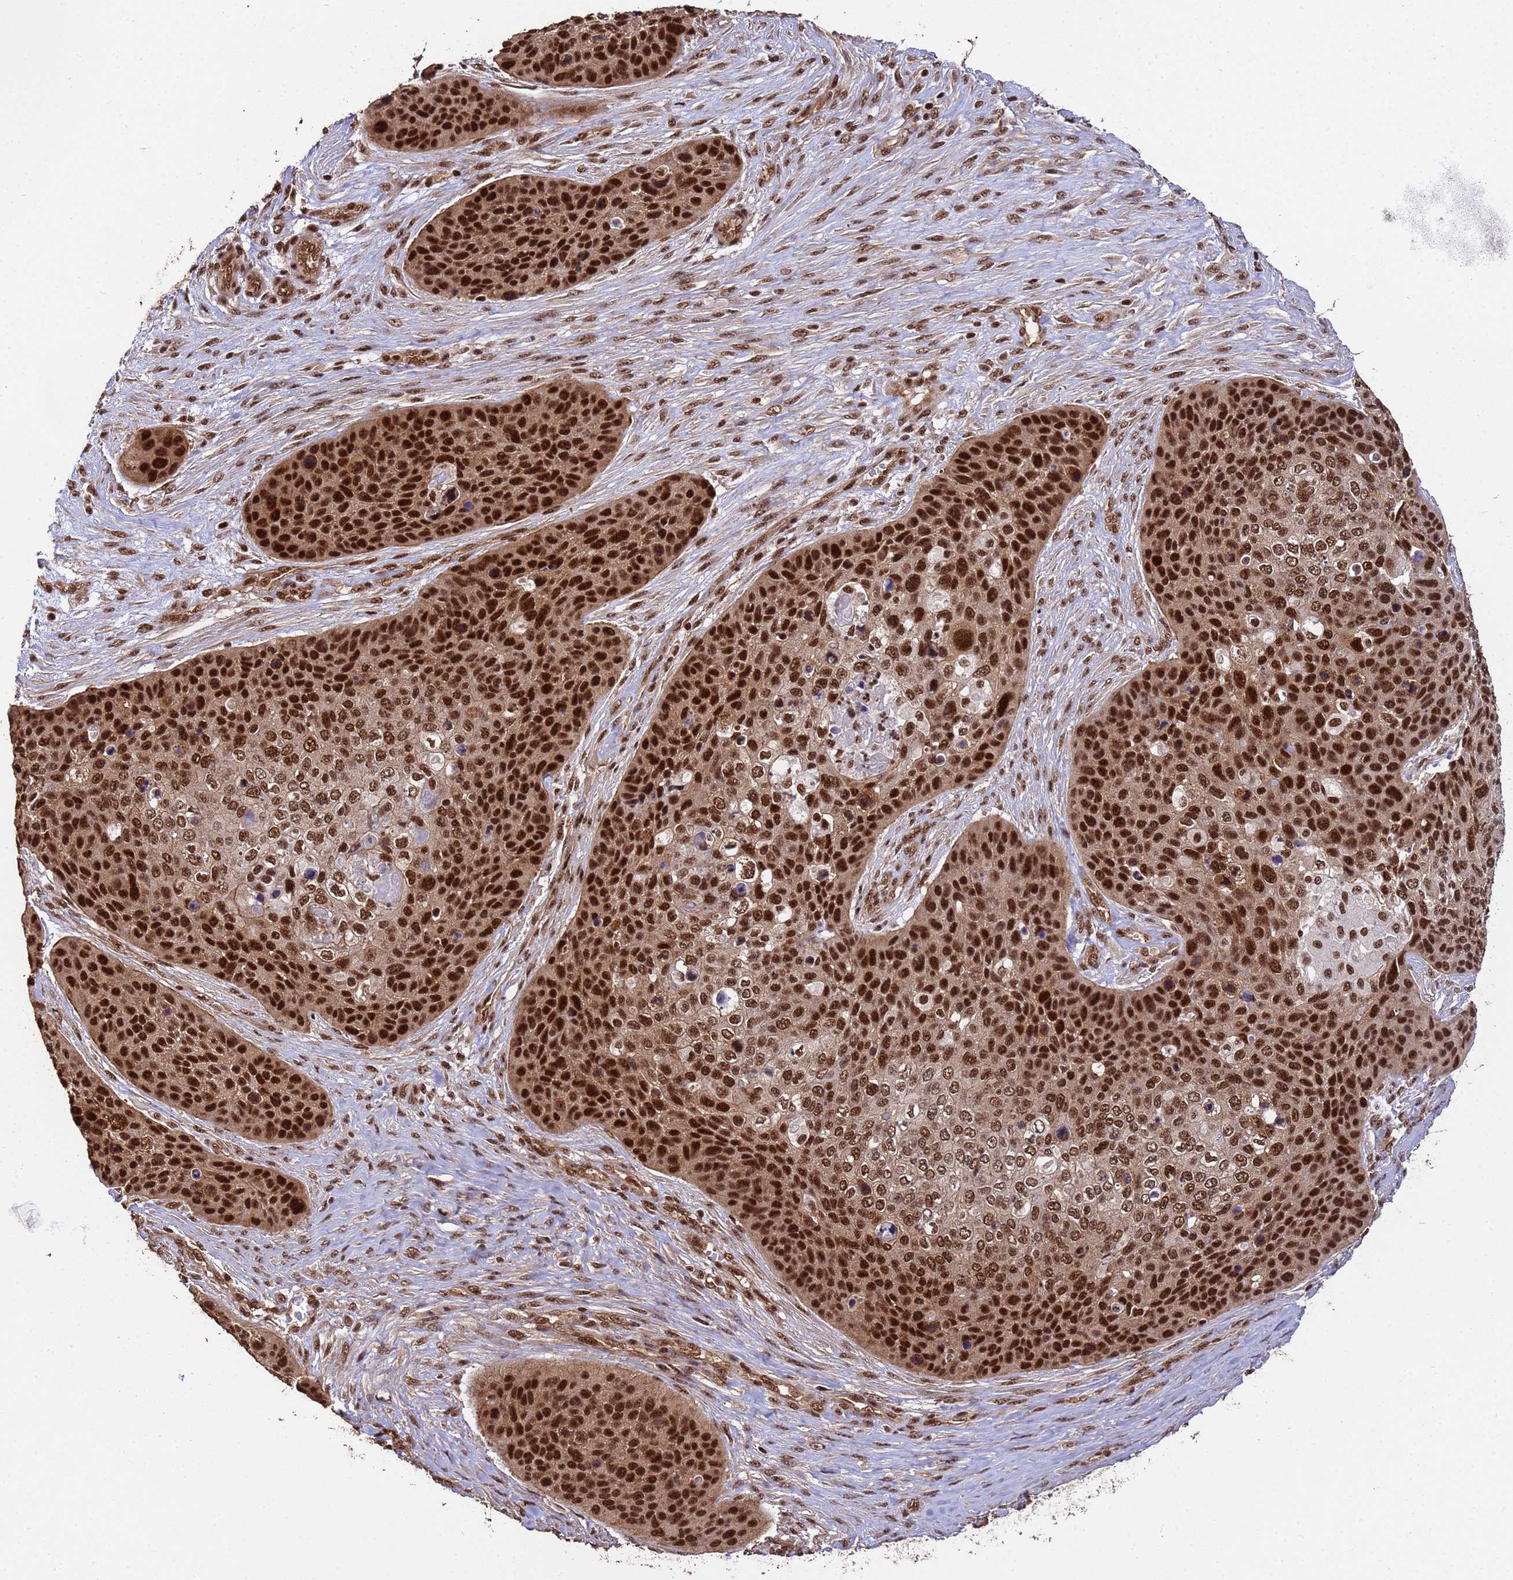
{"staining": {"intensity": "strong", "quantity": ">75%", "location": "cytoplasmic/membranous,nuclear"}, "tissue": "skin cancer", "cell_type": "Tumor cells", "image_type": "cancer", "snomed": [{"axis": "morphology", "description": "Basal cell carcinoma"}, {"axis": "topography", "description": "Skin"}], "caption": "Human skin cancer (basal cell carcinoma) stained for a protein (brown) exhibits strong cytoplasmic/membranous and nuclear positive expression in approximately >75% of tumor cells.", "gene": "SYF2", "patient": {"sex": "female", "age": 74}}